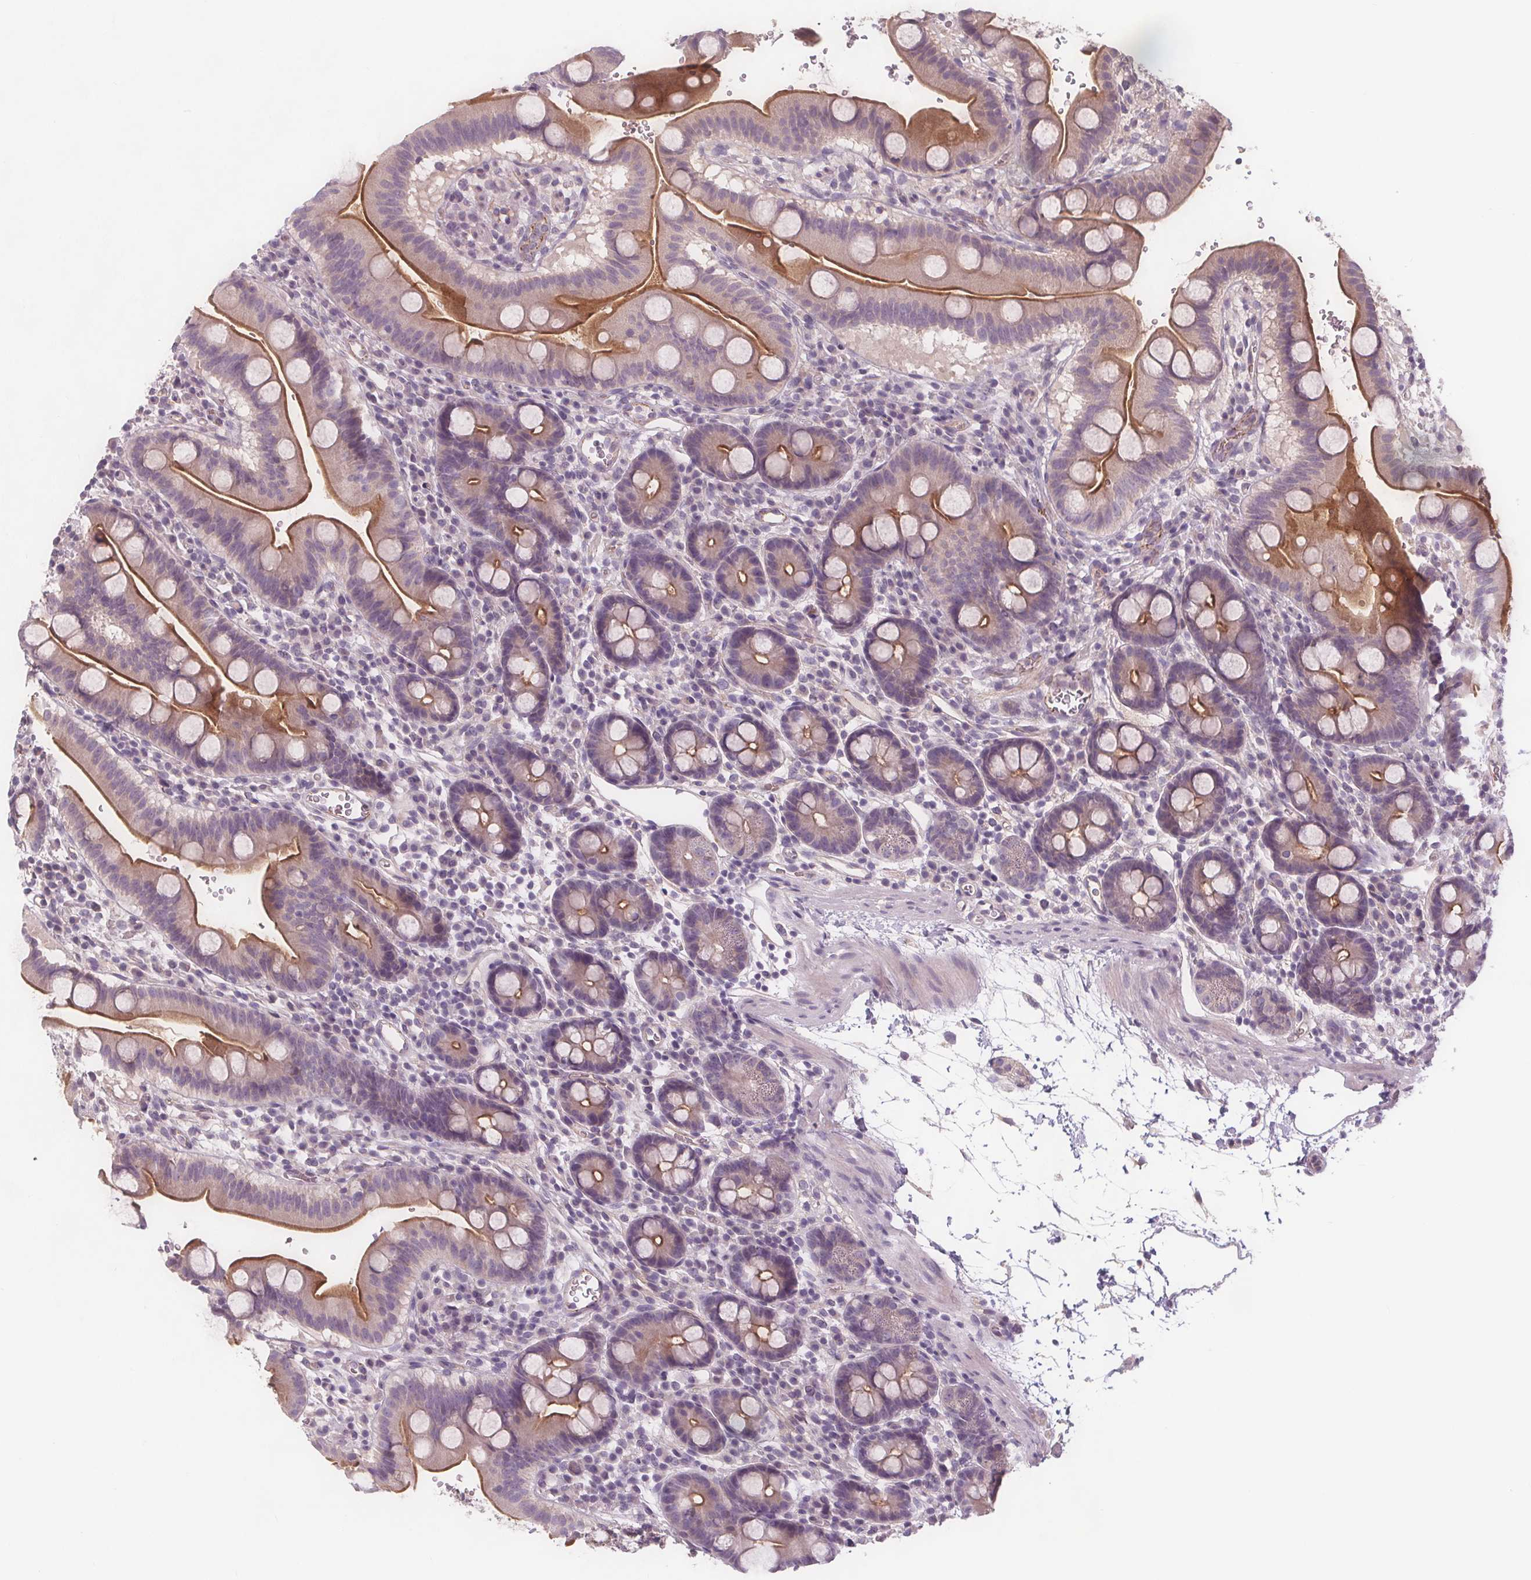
{"staining": {"intensity": "moderate", "quantity": "25%-75%", "location": "cytoplasmic/membranous"}, "tissue": "duodenum", "cell_type": "Glandular cells", "image_type": "normal", "snomed": [{"axis": "morphology", "description": "Normal tissue, NOS"}, {"axis": "topography", "description": "Duodenum"}], "caption": "Protein staining reveals moderate cytoplasmic/membranous staining in approximately 25%-75% of glandular cells in normal duodenum.", "gene": "VNN1", "patient": {"sex": "male", "age": 59}}